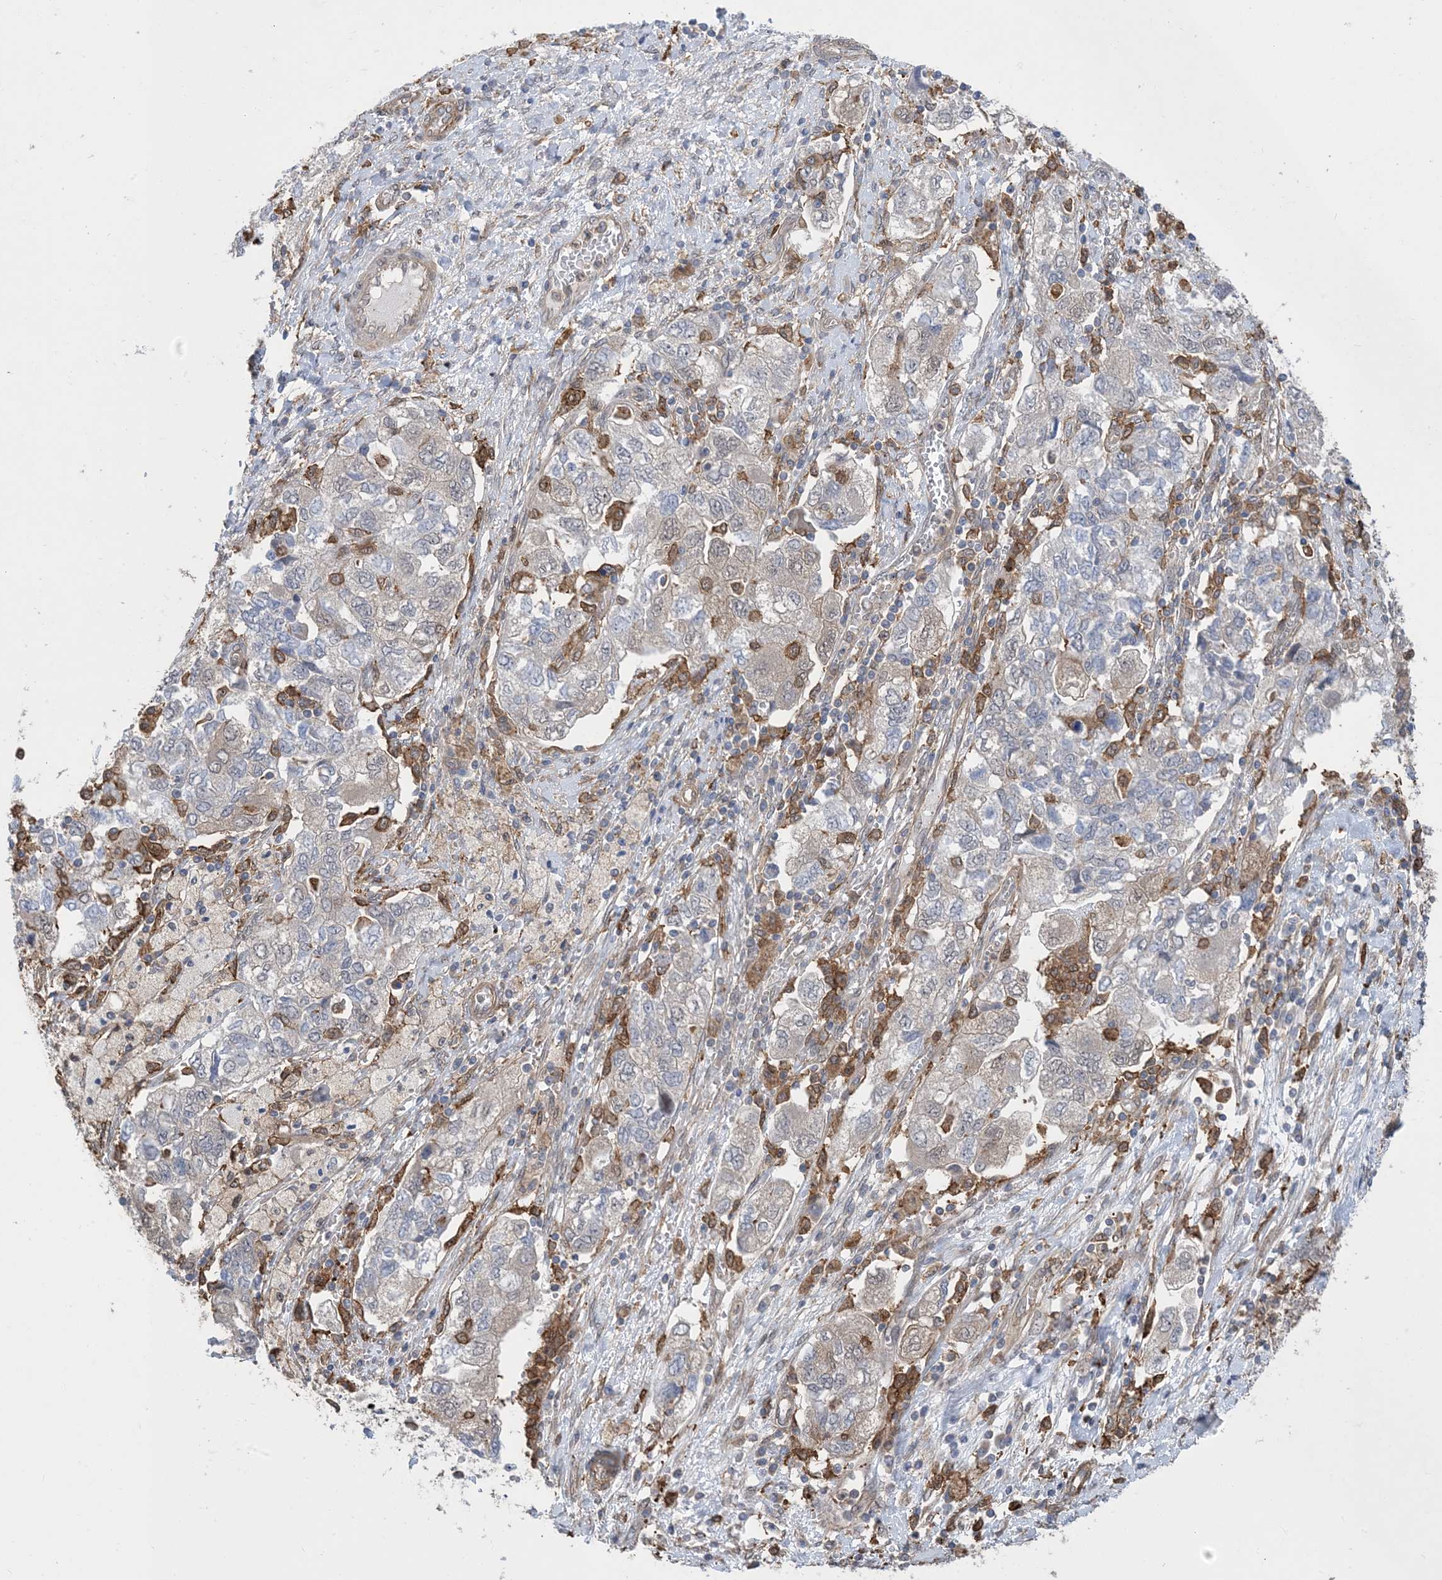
{"staining": {"intensity": "negative", "quantity": "none", "location": "none"}, "tissue": "ovarian cancer", "cell_type": "Tumor cells", "image_type": "cancer", "snomed": [{"axis": "morphology", "description": "Carcinoma, NOS"}, {"axis": "morphology", "description": "Cystadenocarcinoma, serous, NOS"}, {"axis": "topography", "description": "Ovary"}], "caption": "DAB (3,3'-diaminobenzidine) immunohistochemical staining of human ovarian cancer demonstrates no significant expression in tumor cells. (DAB immunohistochemistry, high magnification).", "gene": "HS1BP3", "patient": {"sex": "female", "age": 69}}